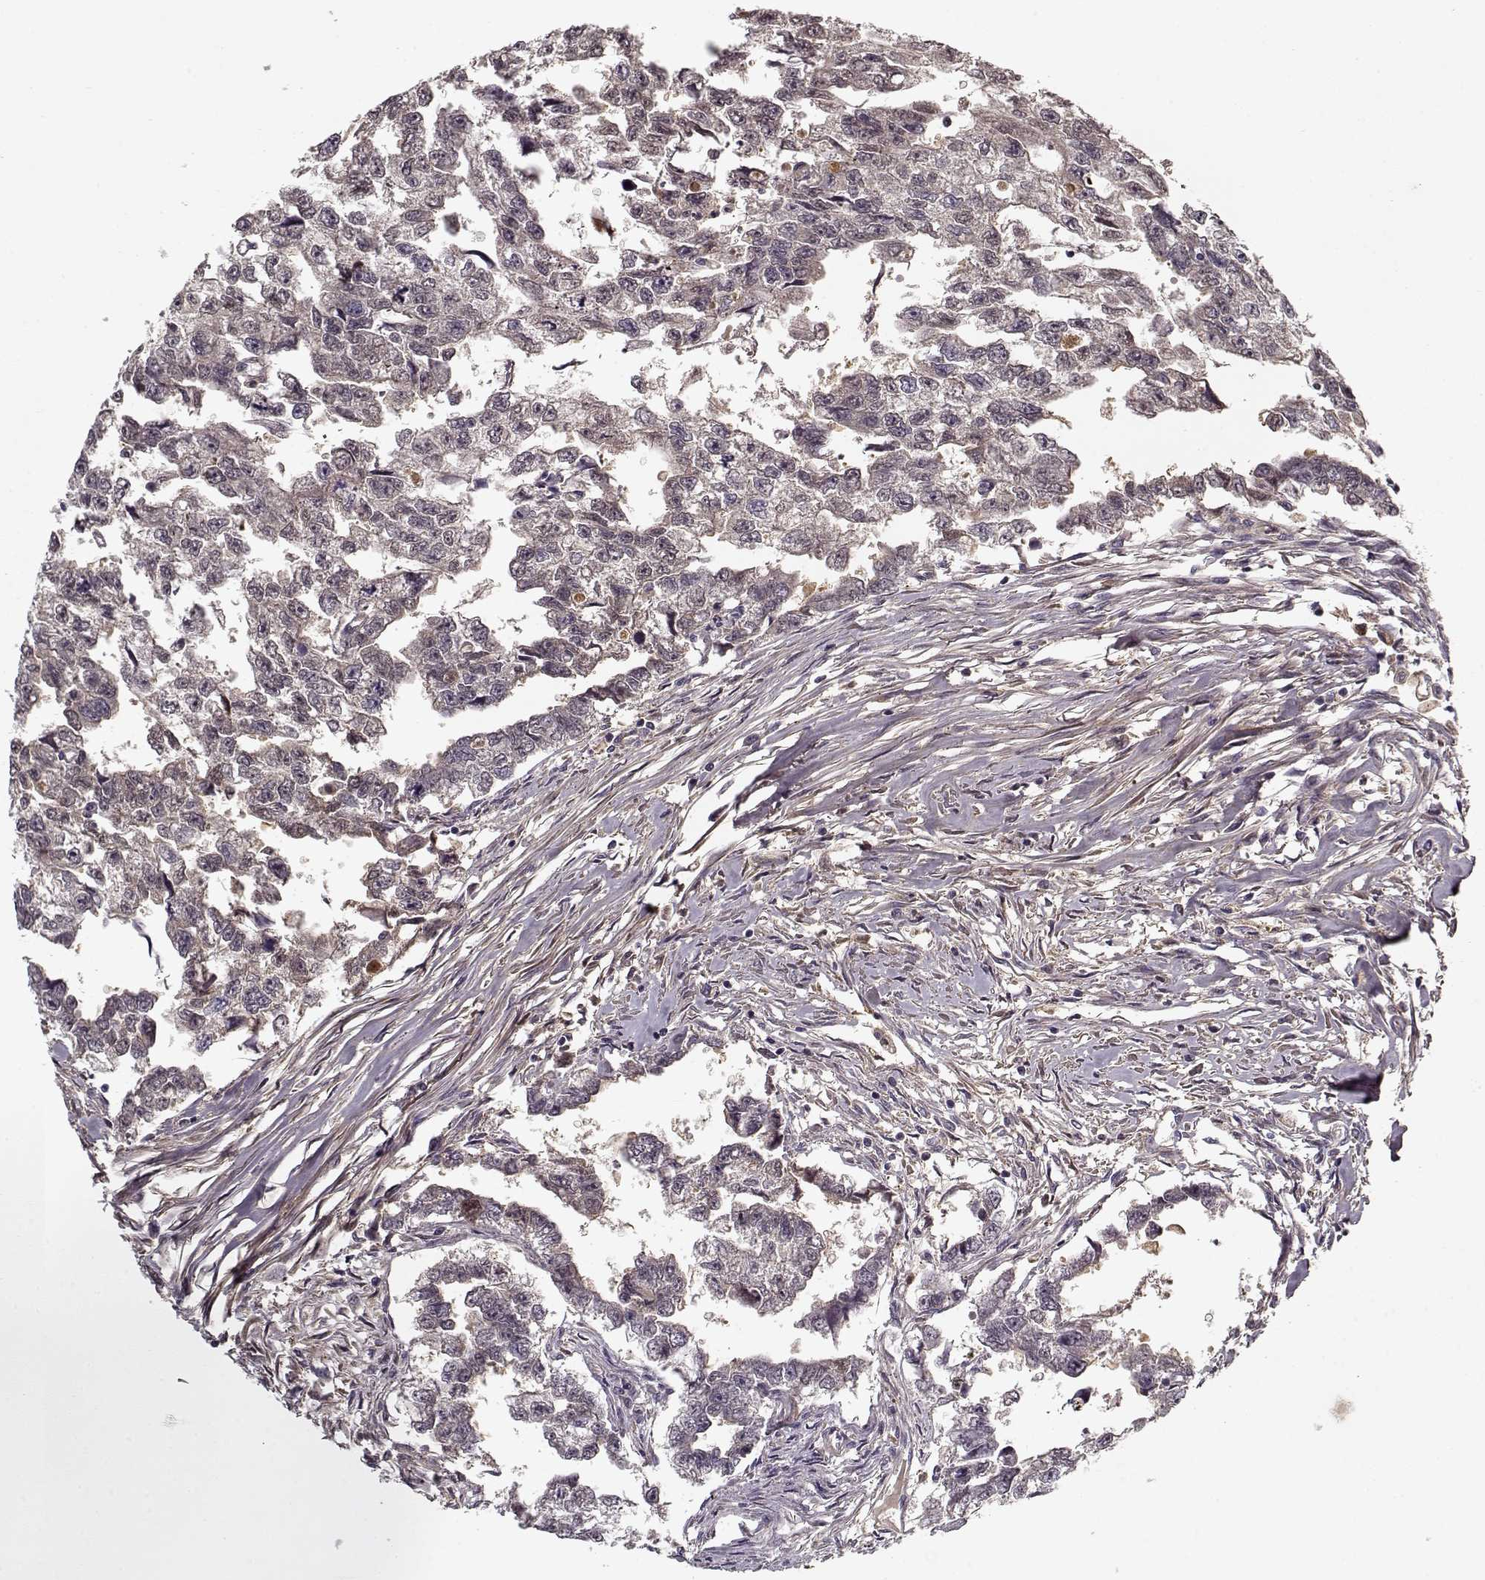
{"staining": {"intensity": "negative", "quantity": "none", "location": "none"}, "tissue": "testis cancer", "cell_type": "Tumor cells", "image_type": "cancer", "snomed": [{"axis": "morphology", "description": "Carcinoma, Embryonal, NOS"}, {"axis": "morphology", "description": "Teratoma, malignant, NOS"}, {"axis": "topography", "description": "Testis"}], "caption": "An IHC image of testis cancer (embryonal carcinoma) is shown. There is no staining in tumor cells of testis cancer (embryonal carcinoma).", "gene": "LUM", "patient": {"sex": "male", "age": 44}}